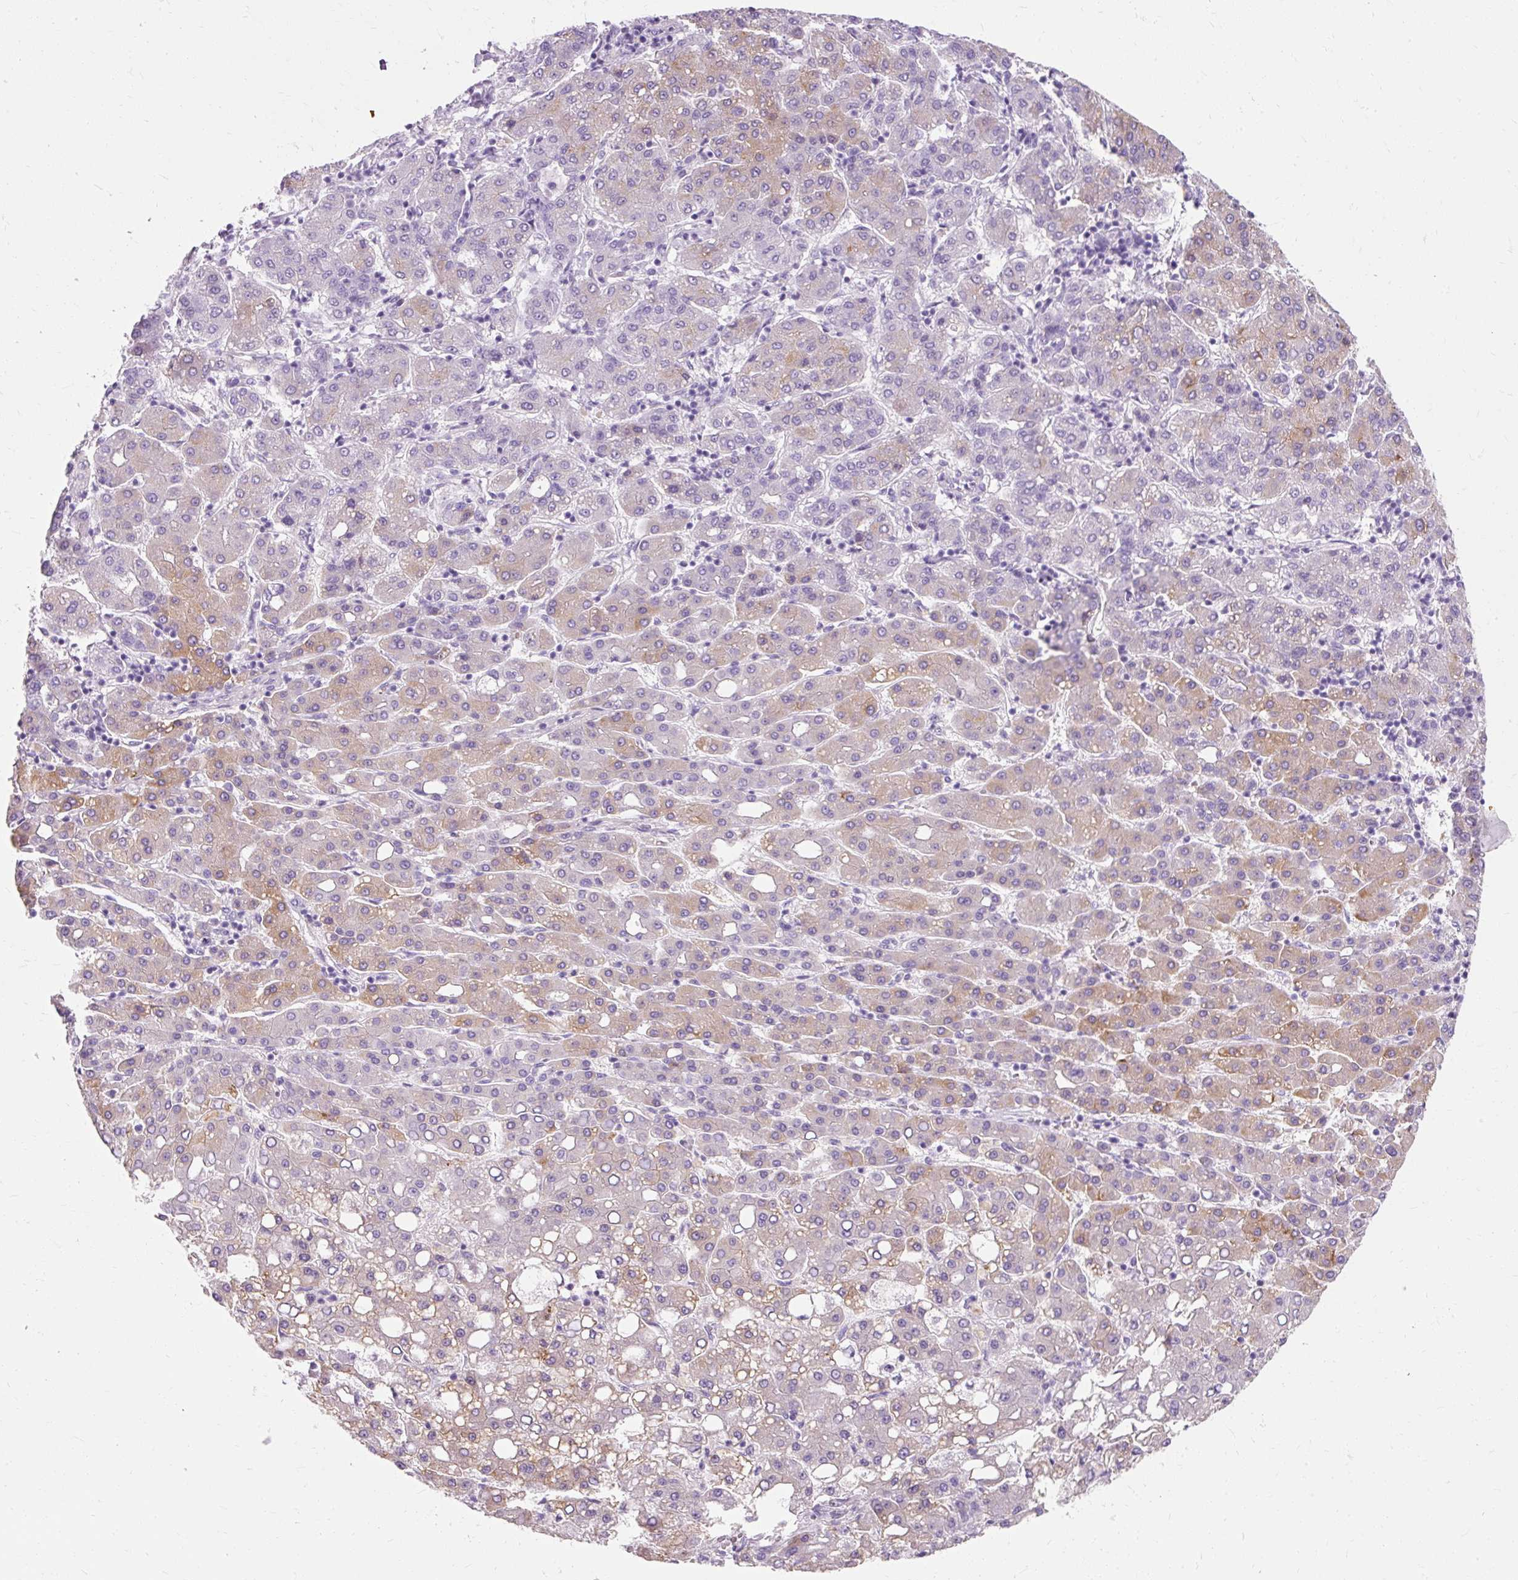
{"staining": {"intensity": "weak", "quantity": "<25%", "location": "cytoplasmic/membranous"}, "tissue": "liver cancer", "cell_type": "Tumor cells", "image_type": "cancer", "snomed": [{"axis": "morphology", "description": "Carcinoma, Hepatocellular, NOS"}, {"axis": "topography", "description": "Liver"}], "caption": "A histopathology image of liver hepatocellular carcinoma stained for a protein shows no brown staining in tumor cells. The staining is performed using DAB brown chromogen with nuclei counter-stained in using hematoxylin.", "gene": "TMEM213", "patient": {"sex": "male", "age": 65}}